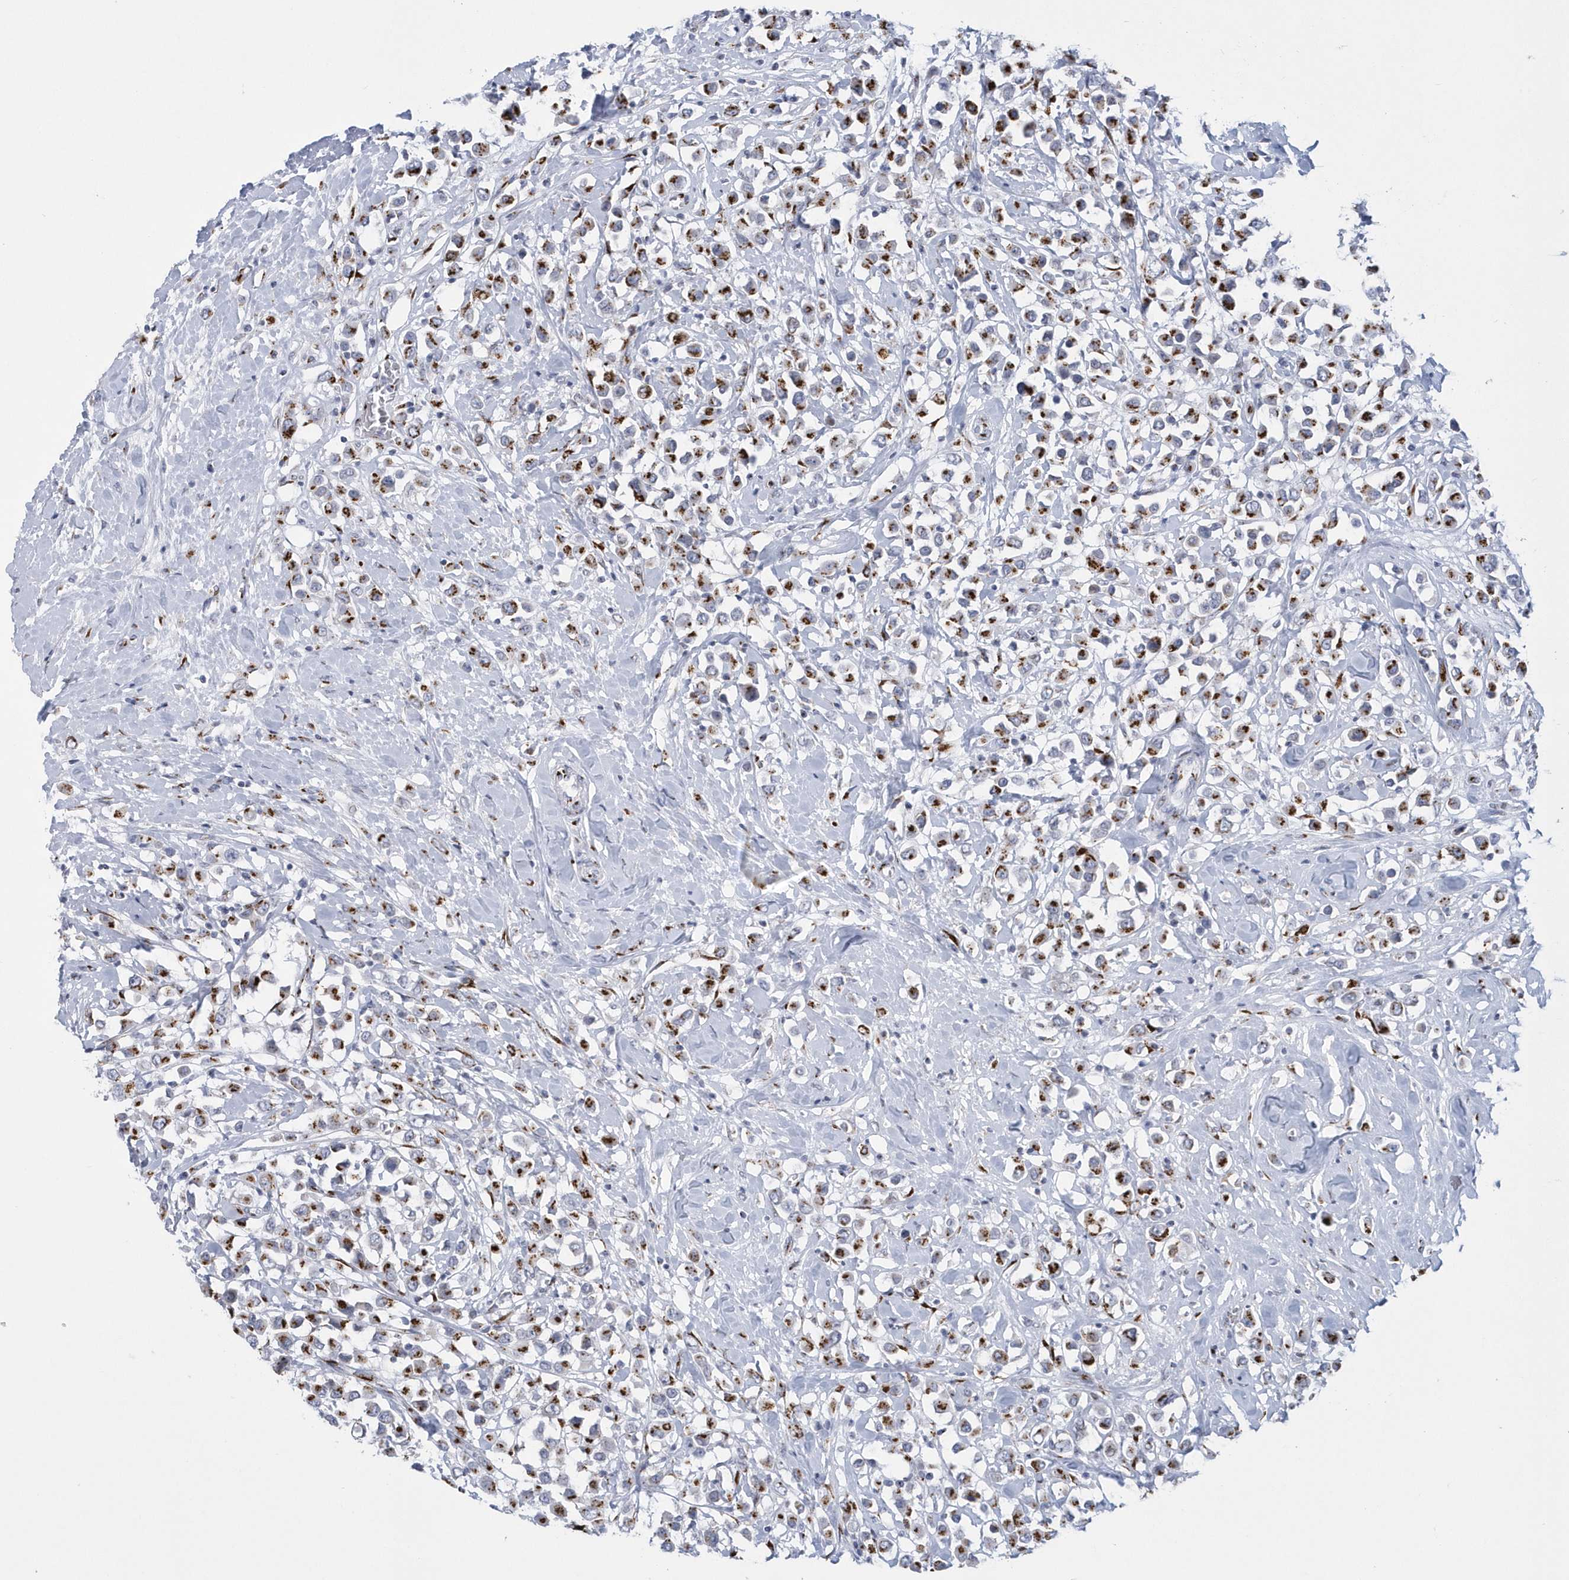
{"staining": {"intensity": "moderate", "quantity": ">75%", "location": "cytoplasmic/membranous"}, "tissue": "breast cancer", "cell_type": "Tumor cells", "image_type": "cancer", "snomed": [{"axis": "morphology", "description": "Duct carcinoma"}, {"axis": "topography", "description": "Breast"}], "caption": "High-magnification brightfield microscopy of infiltrating ductal carcinoma (breast) stained with DAB (3,3'-diaminobenzidine) (brown) and counterstained with hematoxylin (blue). tumor cells exhibit moderate cytoplasmic/membranous expression is seen in about>75% of cells. The protein is shown in brown color, while the nuclei are stained blue.", "gene": "SLX9", "patient": {"sex": "female", "age": 61}}